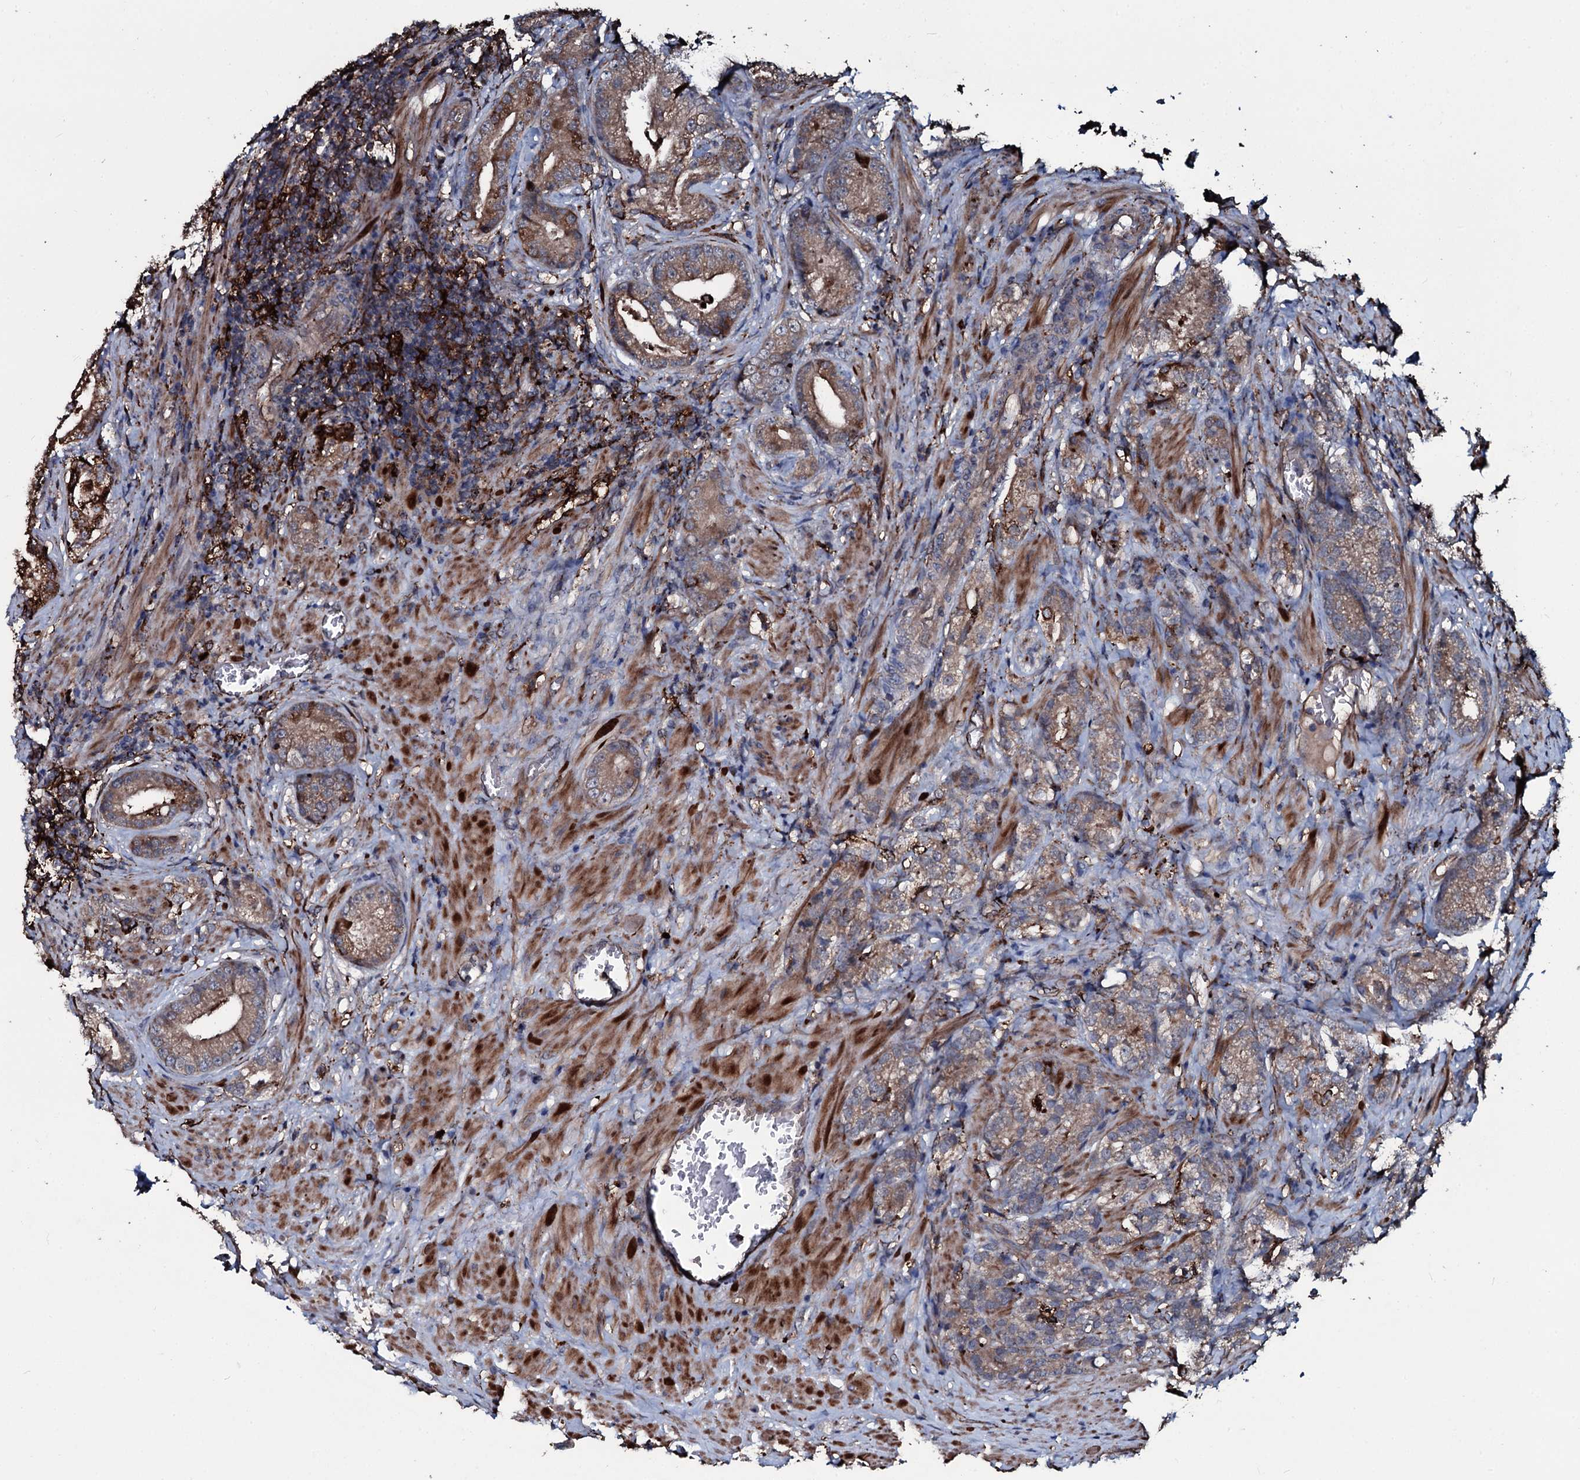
{"staining": {"intensity": "moderate", "quantity": ">75%", "location": "cytoplasmic/membranous"}, "tissue": "prostate cancer", "cell_type": "Tumor cells", "image_type": "cancer", "snomed": [{"axis": "morphology", "description": "Adenocarcinoma, High grade"}, {"axis": "topography", "description": "Prostate"}], "caption": "Brown immunohistochemical staining in prostate adenocarcinoma (high-grade) reveals moderate cytoplasmic/membranous staining in about >75% of tumor cells.", "gene": "TPGS2", "patient": {"sex": "male", "age": 69}}